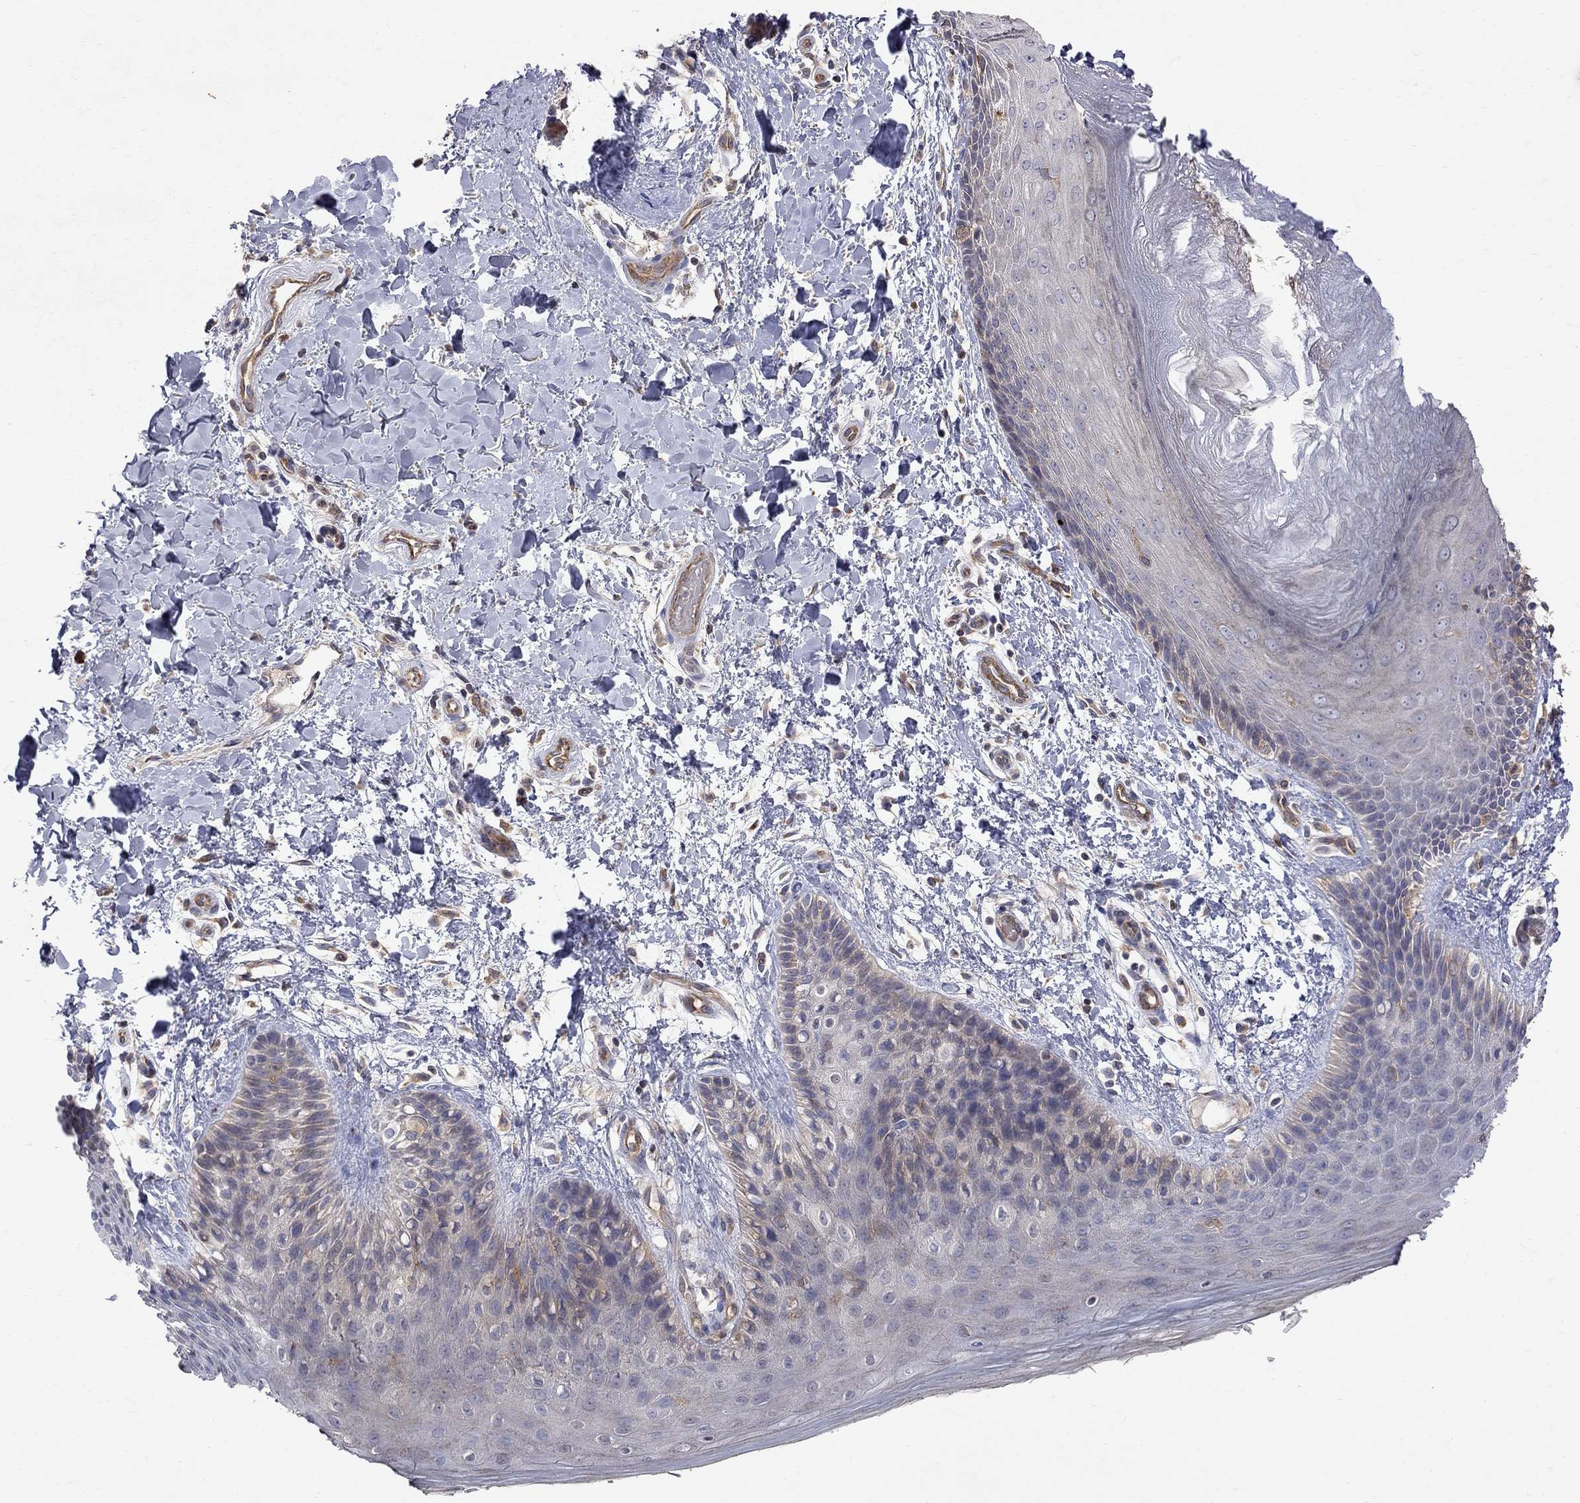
{"staining": {"intensity": "moderate", "quantity": "<25%", "location": "cytoplasmic/membranous"}, "tissue": "skin", "cell_type": "Epidermal cells", "image_type": "normal", "snomed": [{"axis": "morphology", "description": "Normal tissue, NOS"}, {"axis": "topography", "description": "Anal"}], "caption": "Immunohistochemistry (DAB (3,3'-diaminobenzidine)) staining of normal skin demonstrates moderate cytoplasmic/membranous protein expression in about <25% of epidermal cells.", "gene": "ABI3", "patient": {"sex": "male", "age": 36}}